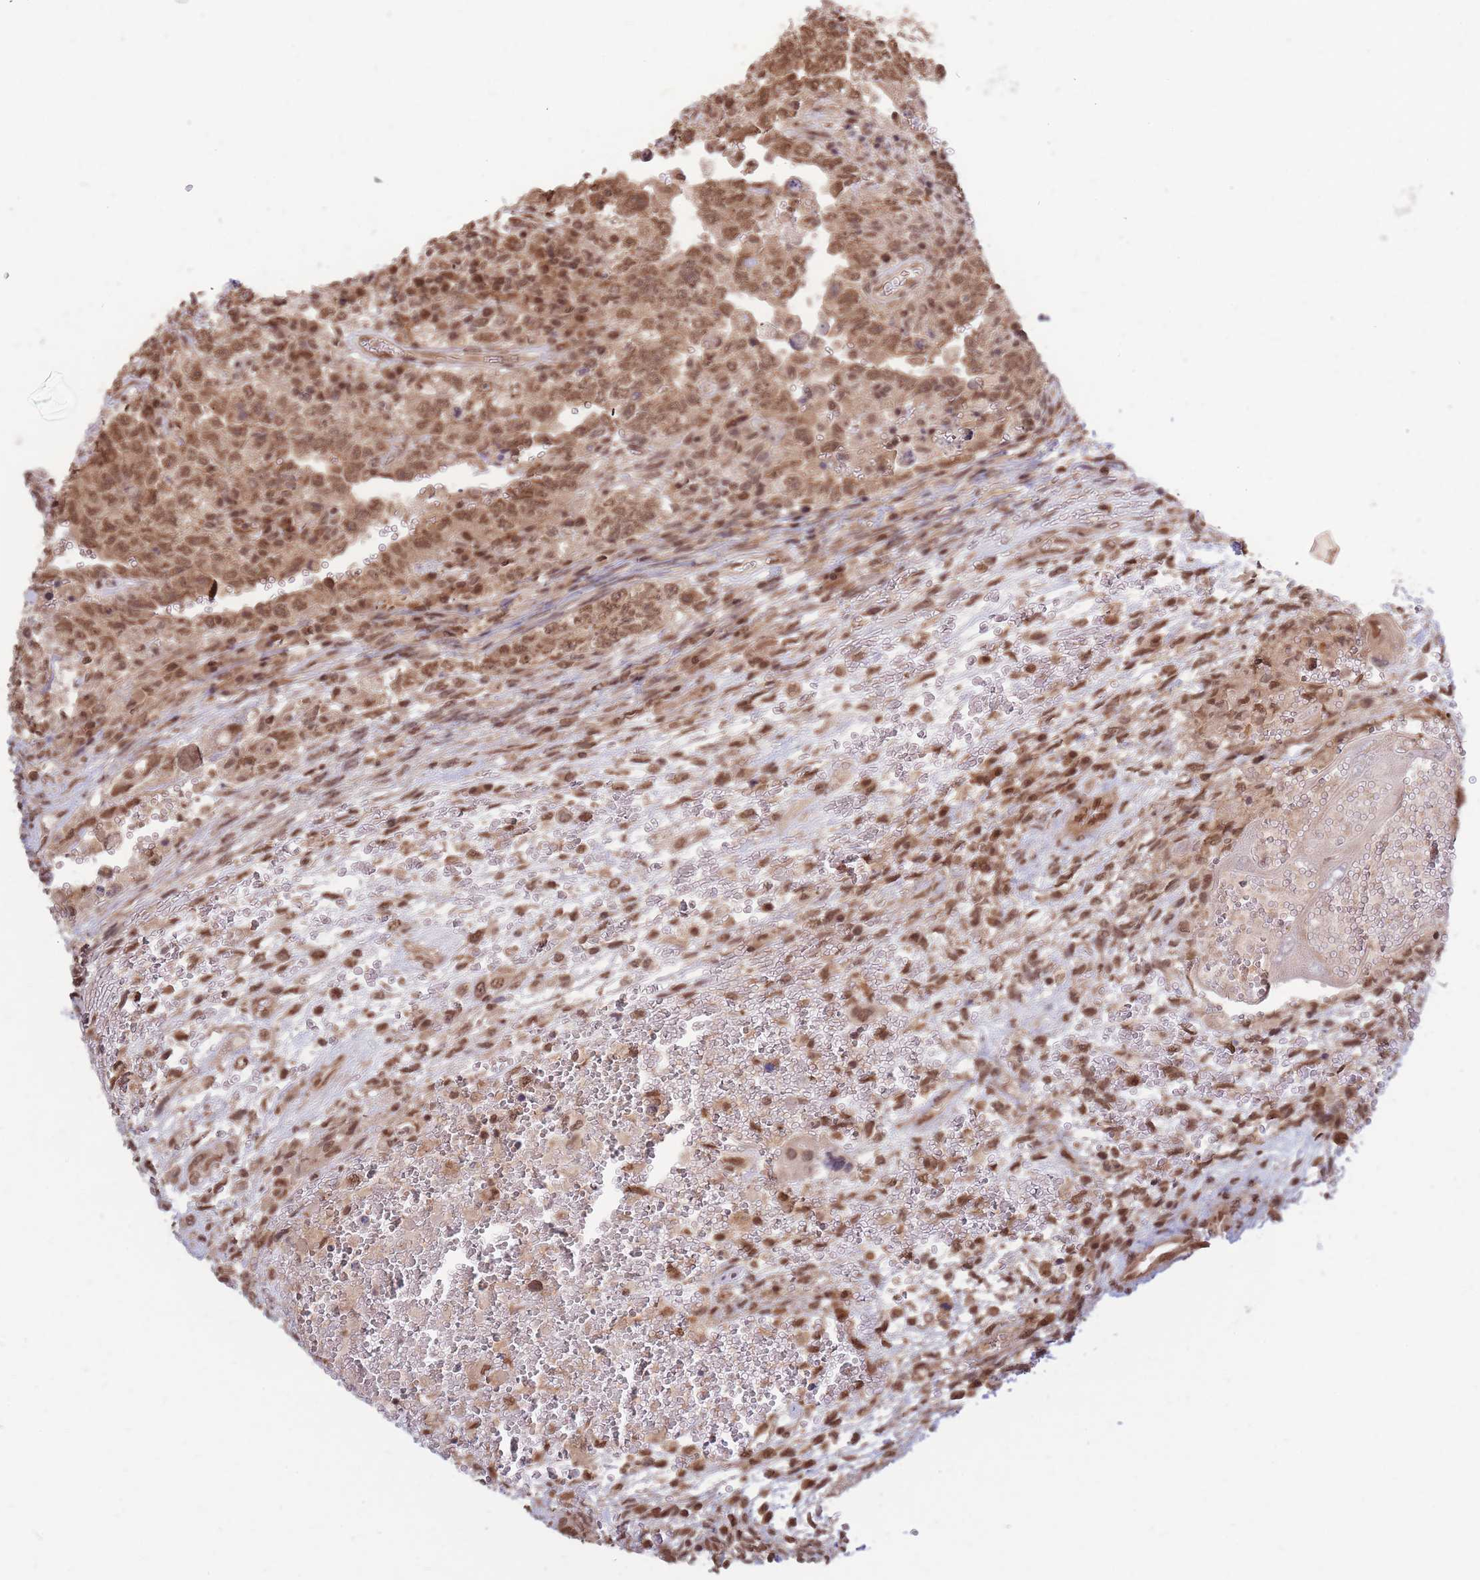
{"staining": {"intensity": "moderate", "quantity": ">75%", "location": "cytoplasmic/membranous,nuclear"}, "tissue": "testis cancer", "cell_type": "Tumor cells", "image_type": "cancer", "snomed": [{"axis": "morphology", "description": "Carcinoma, Embryonal, NOS"}, {"axis": "topography", "description": "Testis"}], "caption": "The histopathology image shows immunohistochemical staining of testis cancer (embryonal carcinoma). There is moderate cytoplasmic/membranous and nuclear expression is identified in about >75% of tumor cells.", "gene": "SRA1", "patient": {"sex": "male", "age": 26}}